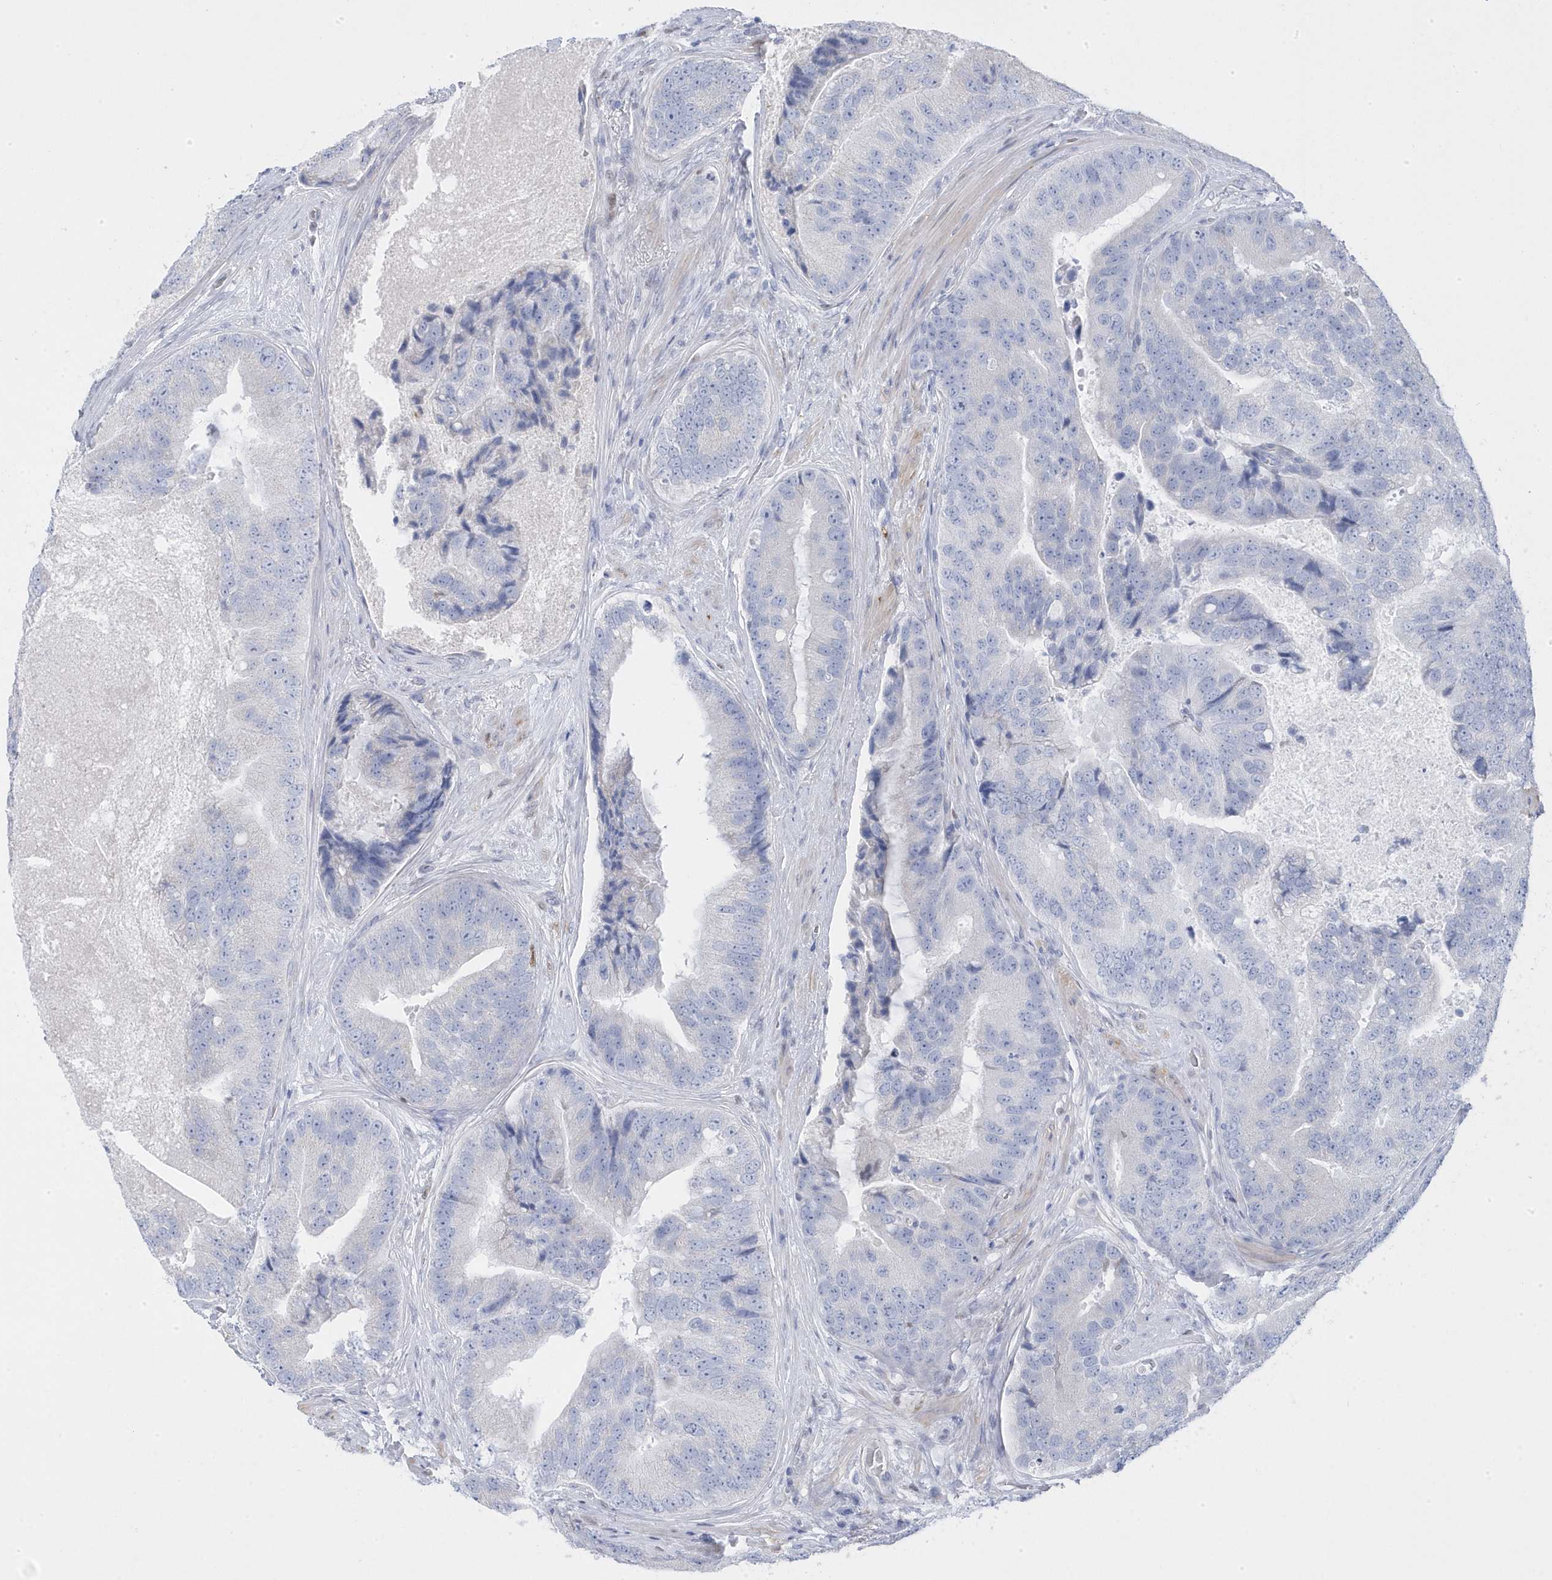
{"staining": {"intensity": "negative", "quantity": "none", "location": "none"}, "tissue": "prostate cancer", "cell_type": "Tumor cells", "image_type": "cancer", "snomed": [{"axis": "morphology", "description": "Adenocarcinoma, High grade"}, {"axis": "topography", "description": "Prostate"}], "caption": "Immunohistochemistry (IHC) image of human high-grade adenocarcinoma (prostate) stained for a protein (brown), which displays no staining in tumor cells.", "gene": "GTPBP6", "patient": {"sex": "male", "age": 70}}